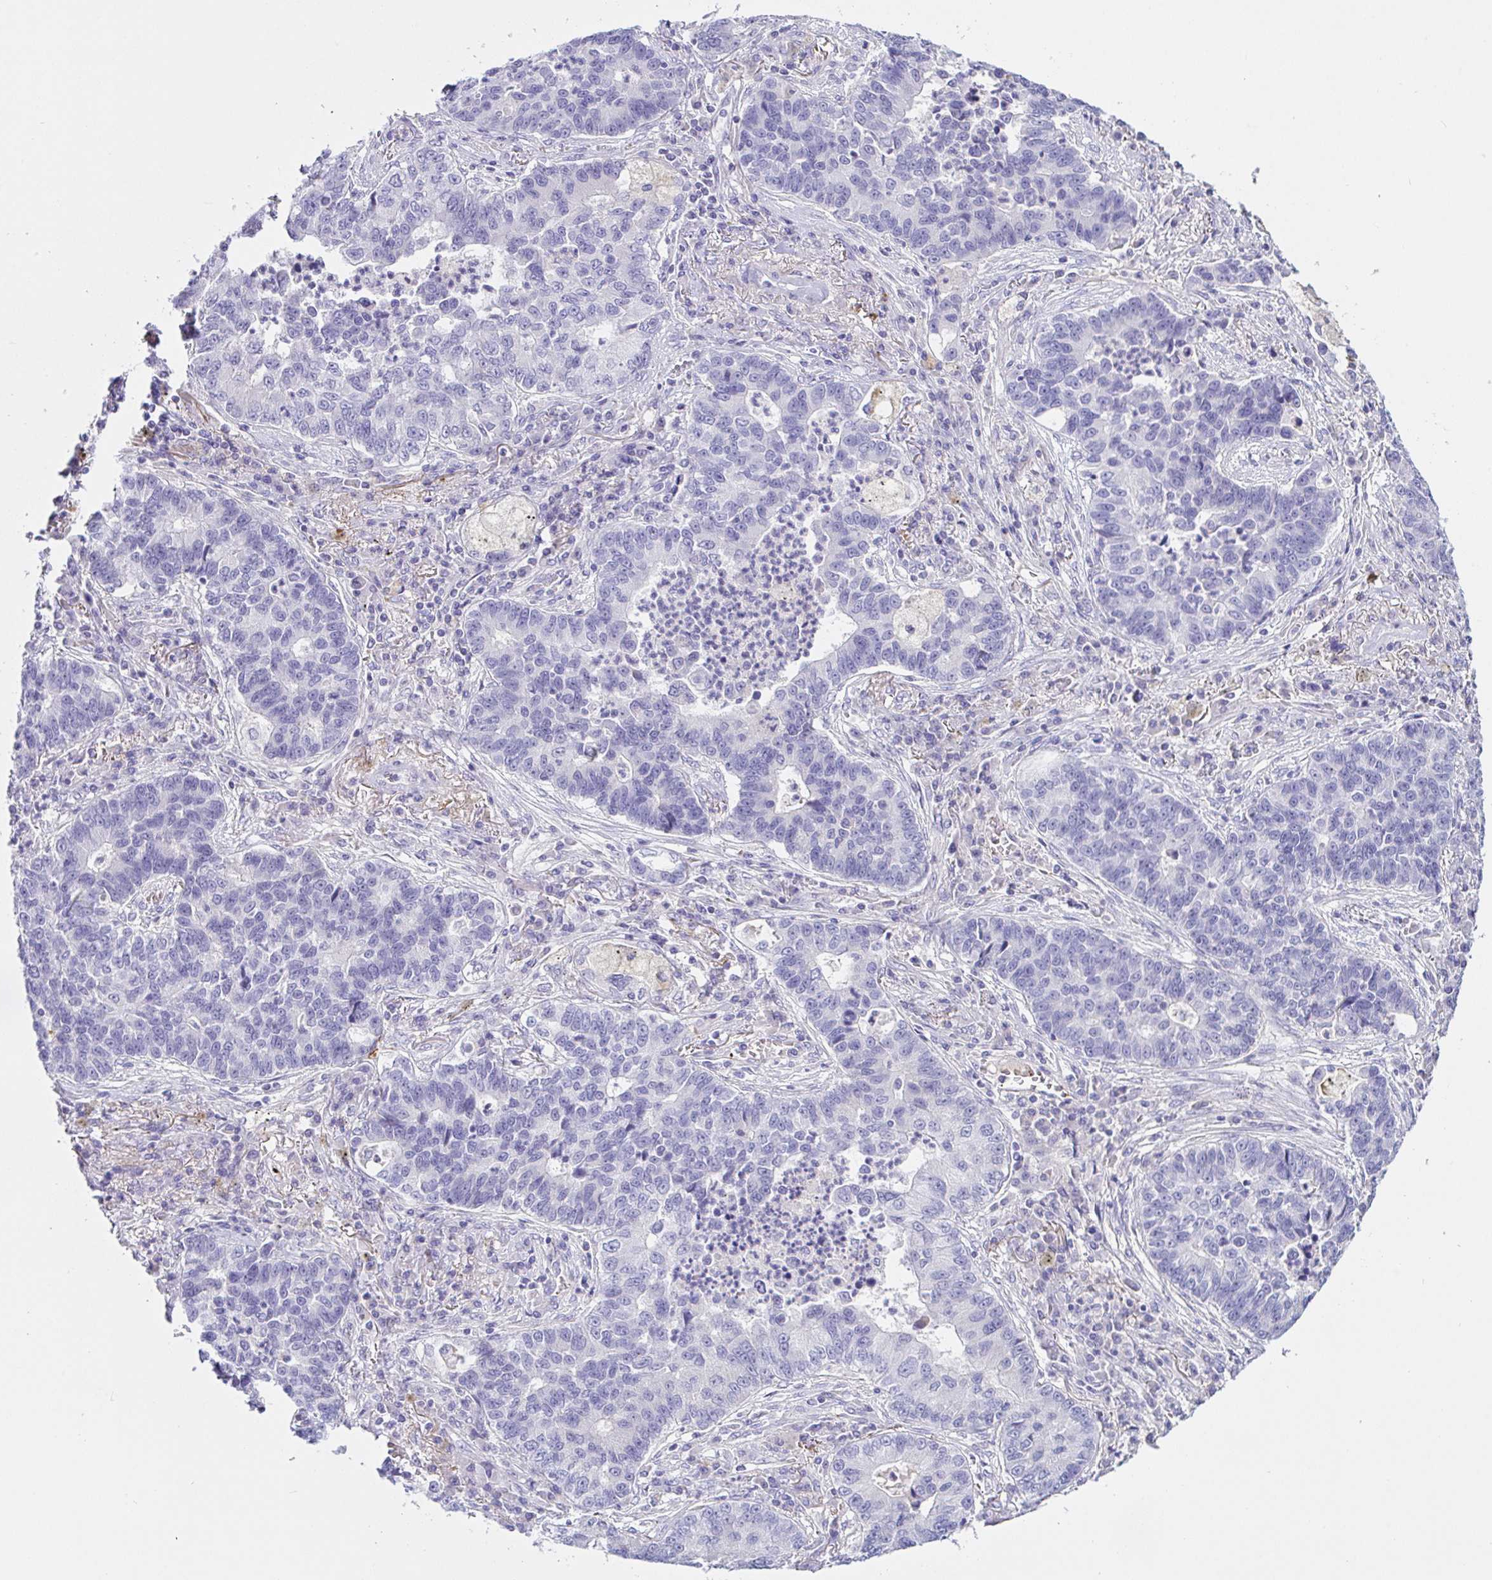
{"staining": {"intensity": "negative", "quantity": "none", "location": "none"}, "tissue": "lung cancer", "cell_type": "Tumor cells", "image_type": "cancer", "snomed": [{"axis": "morphology", "description": "Adenocarcinoma, NOS"}, {"axis": "topography", "description": "Lung"}], "caption": "Human adenocarcinoma (lung) stained for a protein using IHC reveals no positivity in tumor cells.", "gene": "SAA4", "patient": {"sex": "female", "age": 57}}